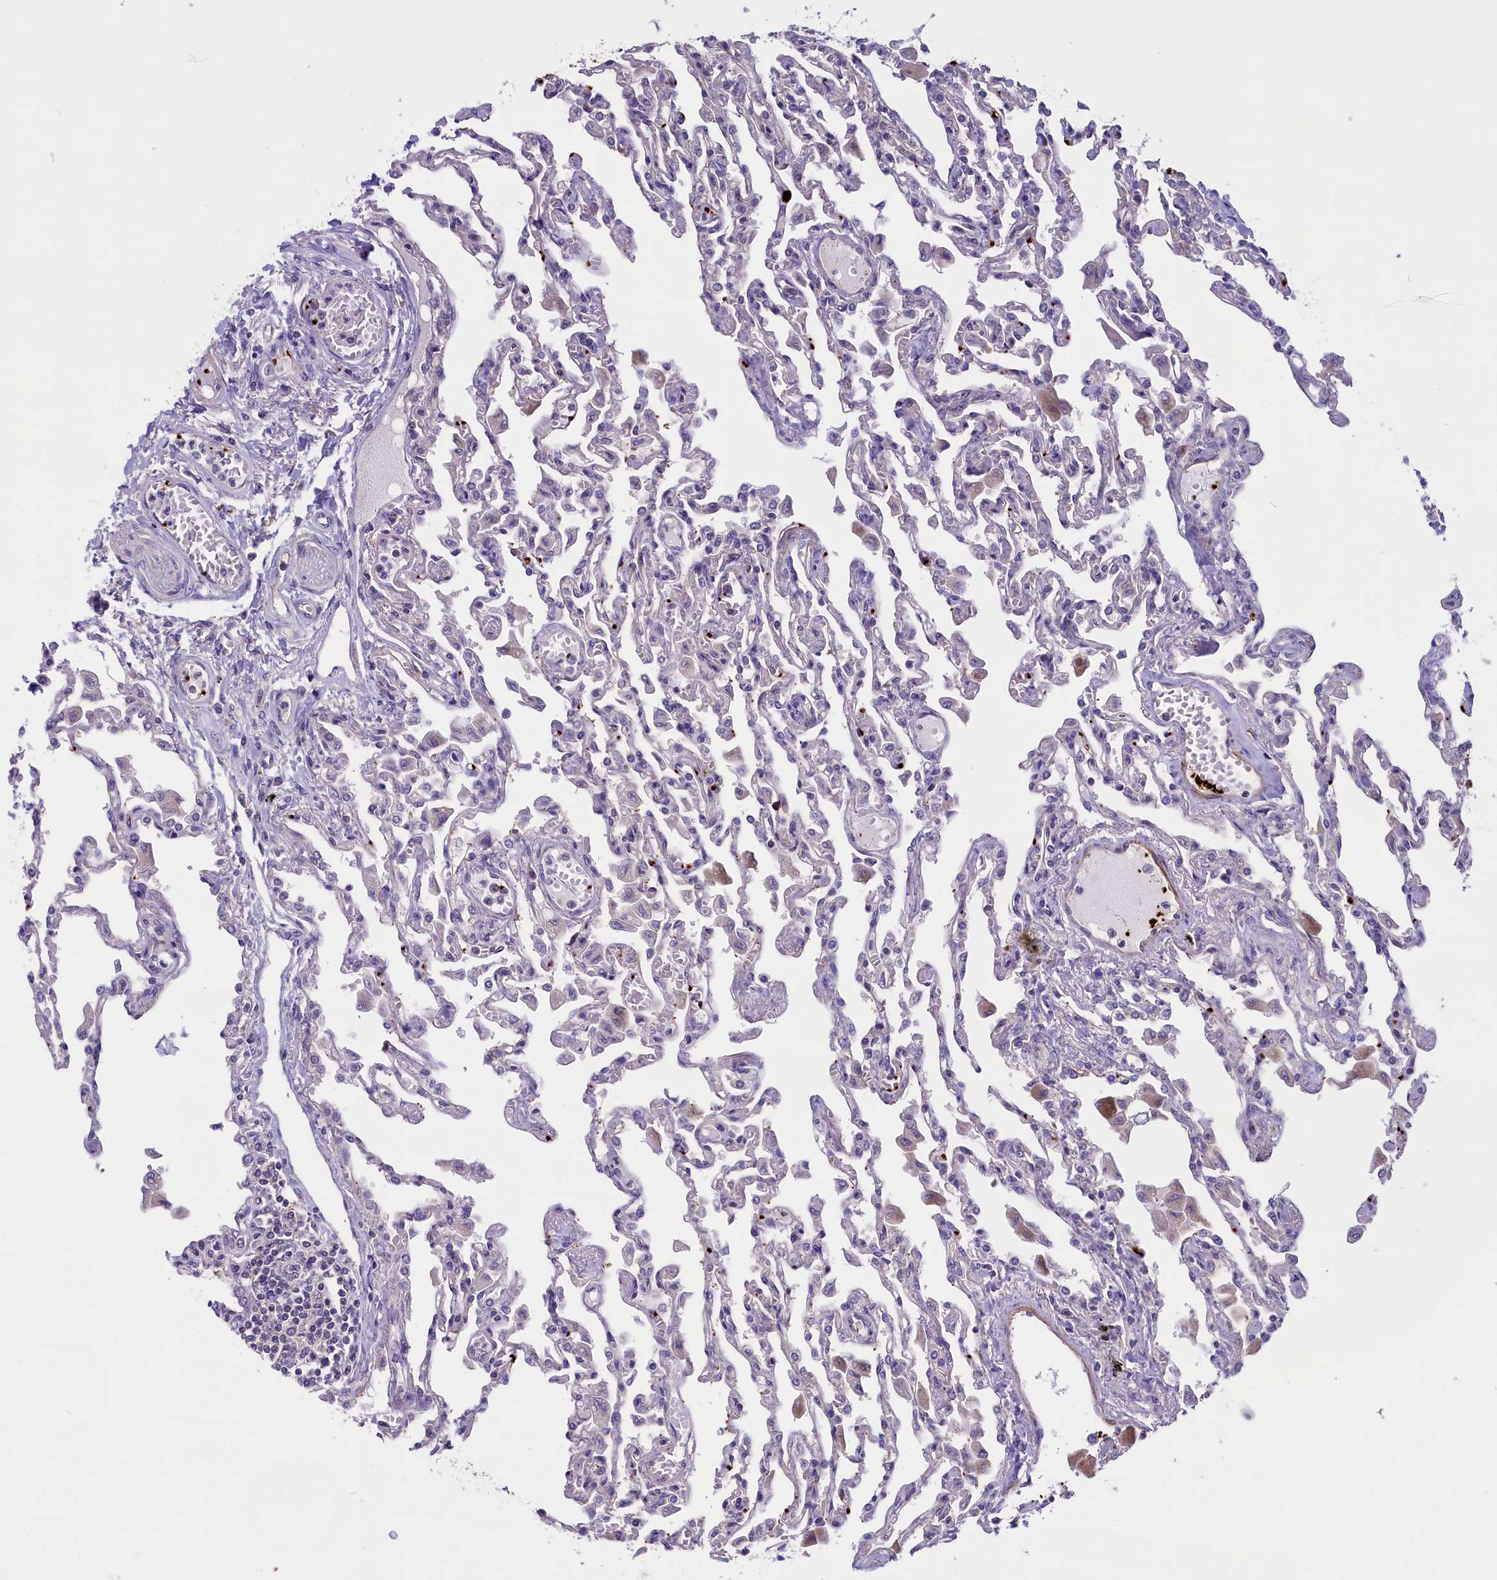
{"staining": {"intensity": "negative", "quantity": "none", "location": "none"}, "tissue": "lung", "cell_type": "Alveolar cells", "image_type": "normal", "snomed": [{"axis": "morphology", "description": "Normal tissue, NOS"}, {"axis": "topography", "description": "Bronchus"}, {"axis": "topography", "description": "Lung"}], "caption": "Immunohistochemical staining of benign lung demonstrates no significant expression in alveolar cells. (DAB IHC visualized using brightfield microscopy, high magnification).", "gene": "HEATR3", "patient": {"sex": "female", "age": 49}}